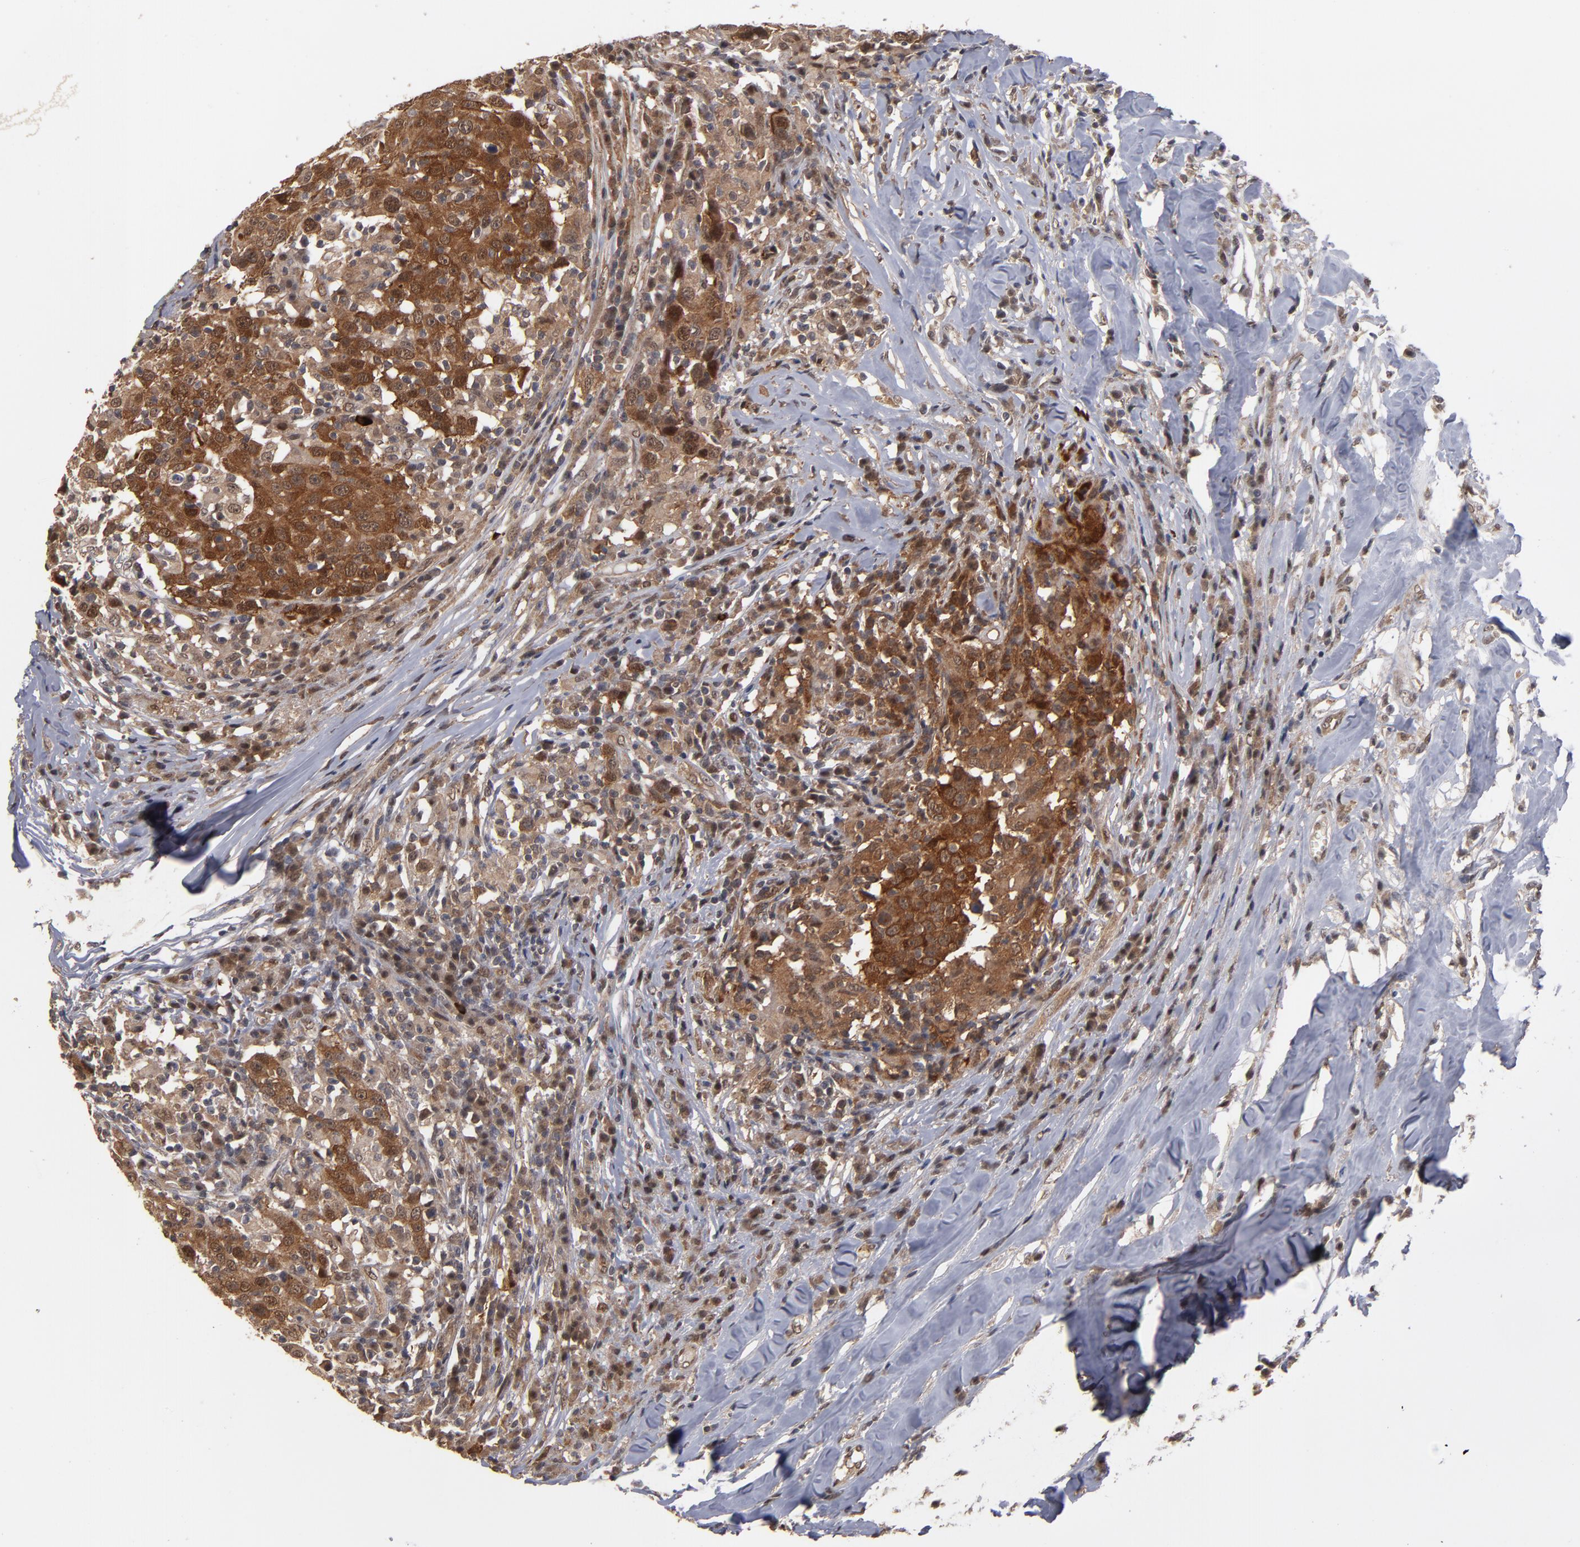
{"staining": {"intensity": "strong", "quantity": ">75%", "location": "cytoplasmic/membranous,nuclear"}, "tissue": "head and neck cancer", "cell_type": "Tumor cells", "image_type": "cancer", "snomed": [{"axis": "morphology", "description": "Adenocarcinoma, NOS"}, {"axis": "topography", "description": "Salivary gland"}, {"axis": "topography", "description": "Head-Neck"}], "caption": "Protein staining of adenocarcinoma (head and neck) tissue exhibits strong cytoplasmic/membranous and nuclear positivity in approximately >75% of tumor cells.", "gene": "HUWE1", "patient": {"sex": "female", "age": 65}}